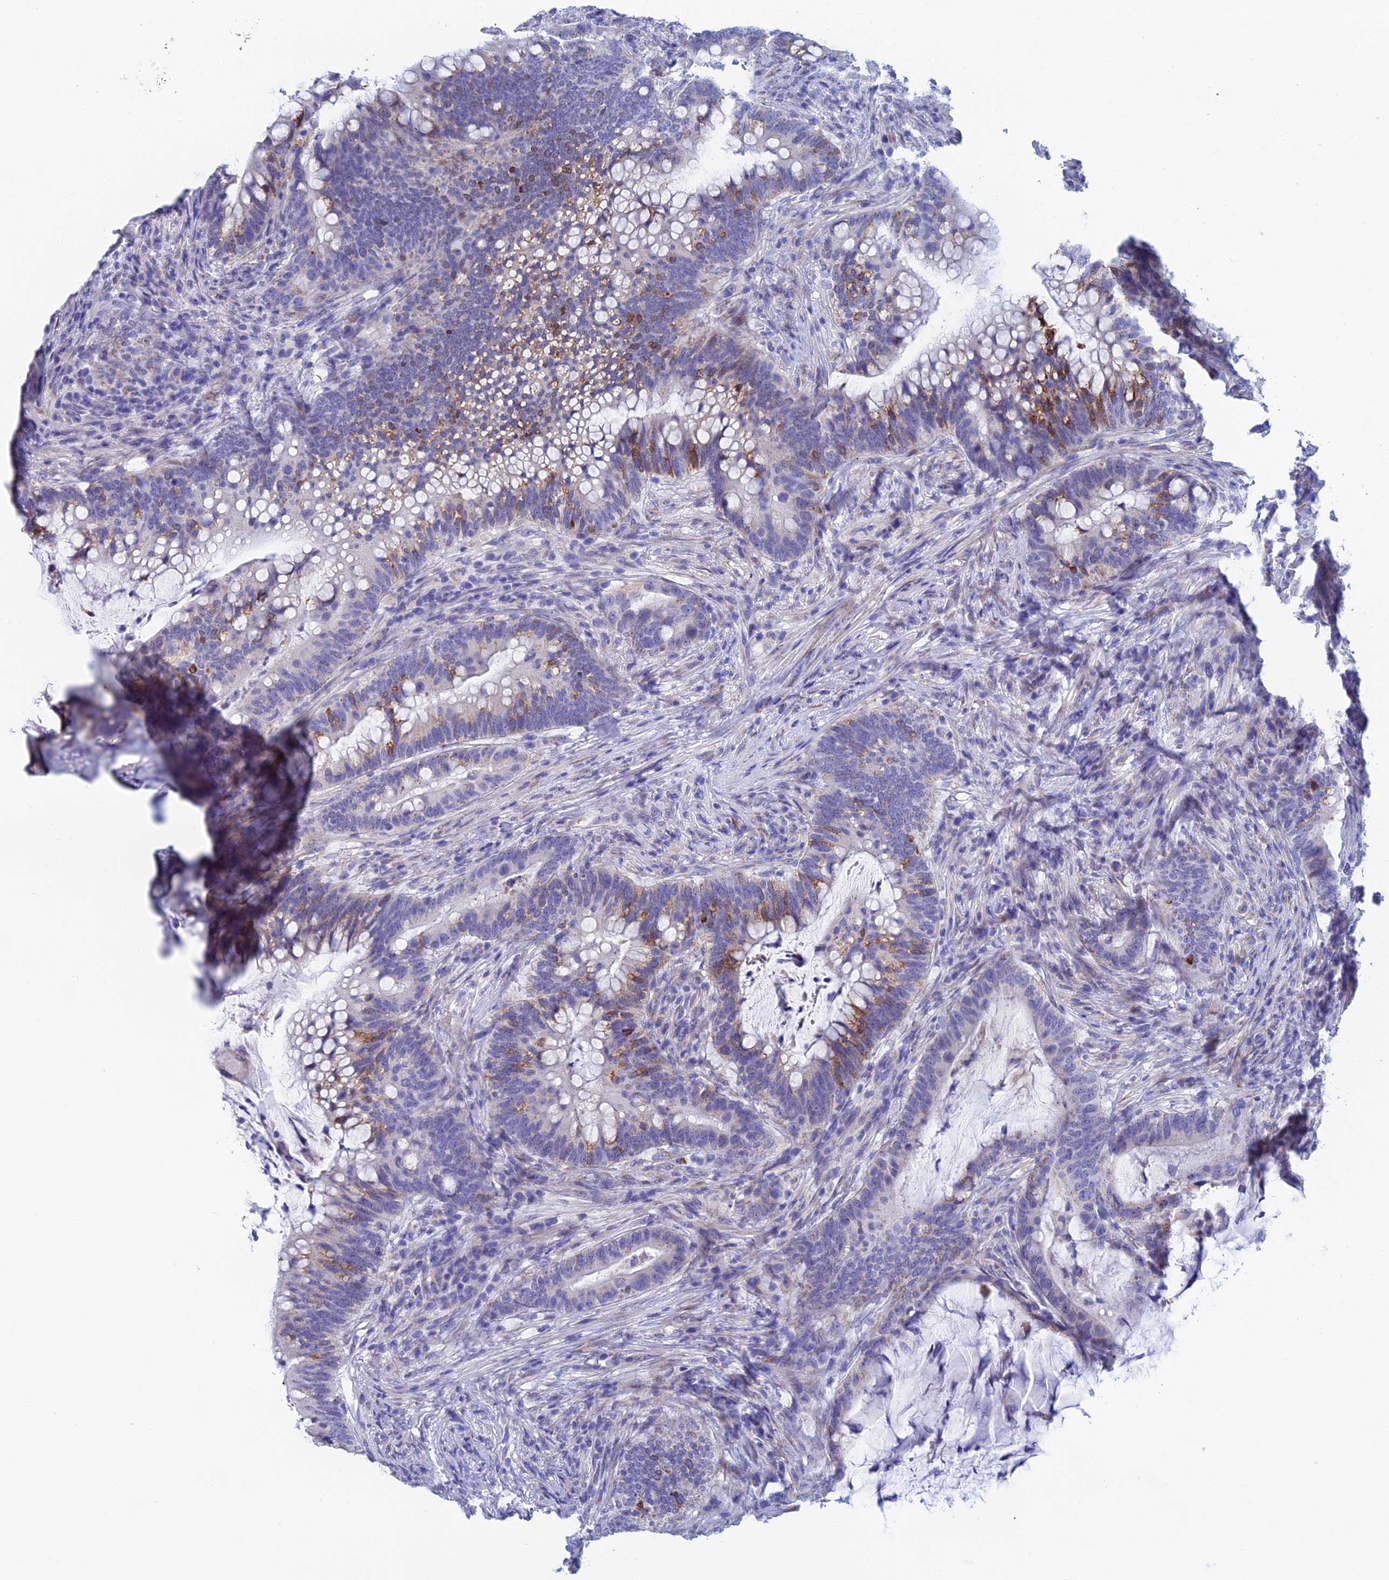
{"staining": {"intensity": "moderate", "quantity": "<25%", "location": "cytoplasmic/membranous"}, "tissue": "colorectal cancer", "cell_type": "Tumor cells", "image_type": "cancer", "snomed": [{"axis": "morphology", "description": "Adenocarcinoma, NOS"}, {"axis": "topography", "description": "Colon"}], "caption": "IHC micrograph of neoplastic tissue: human colorectal cancer stained using IHC displays low levels of moderate protein expression localized specifically in the cytoplasmic/membranous of tumor cells, appearing as a cytoplasmic/membranous brown color.", "gene": "CFAP210", "patient": {"sex": "female", "age": 66}}